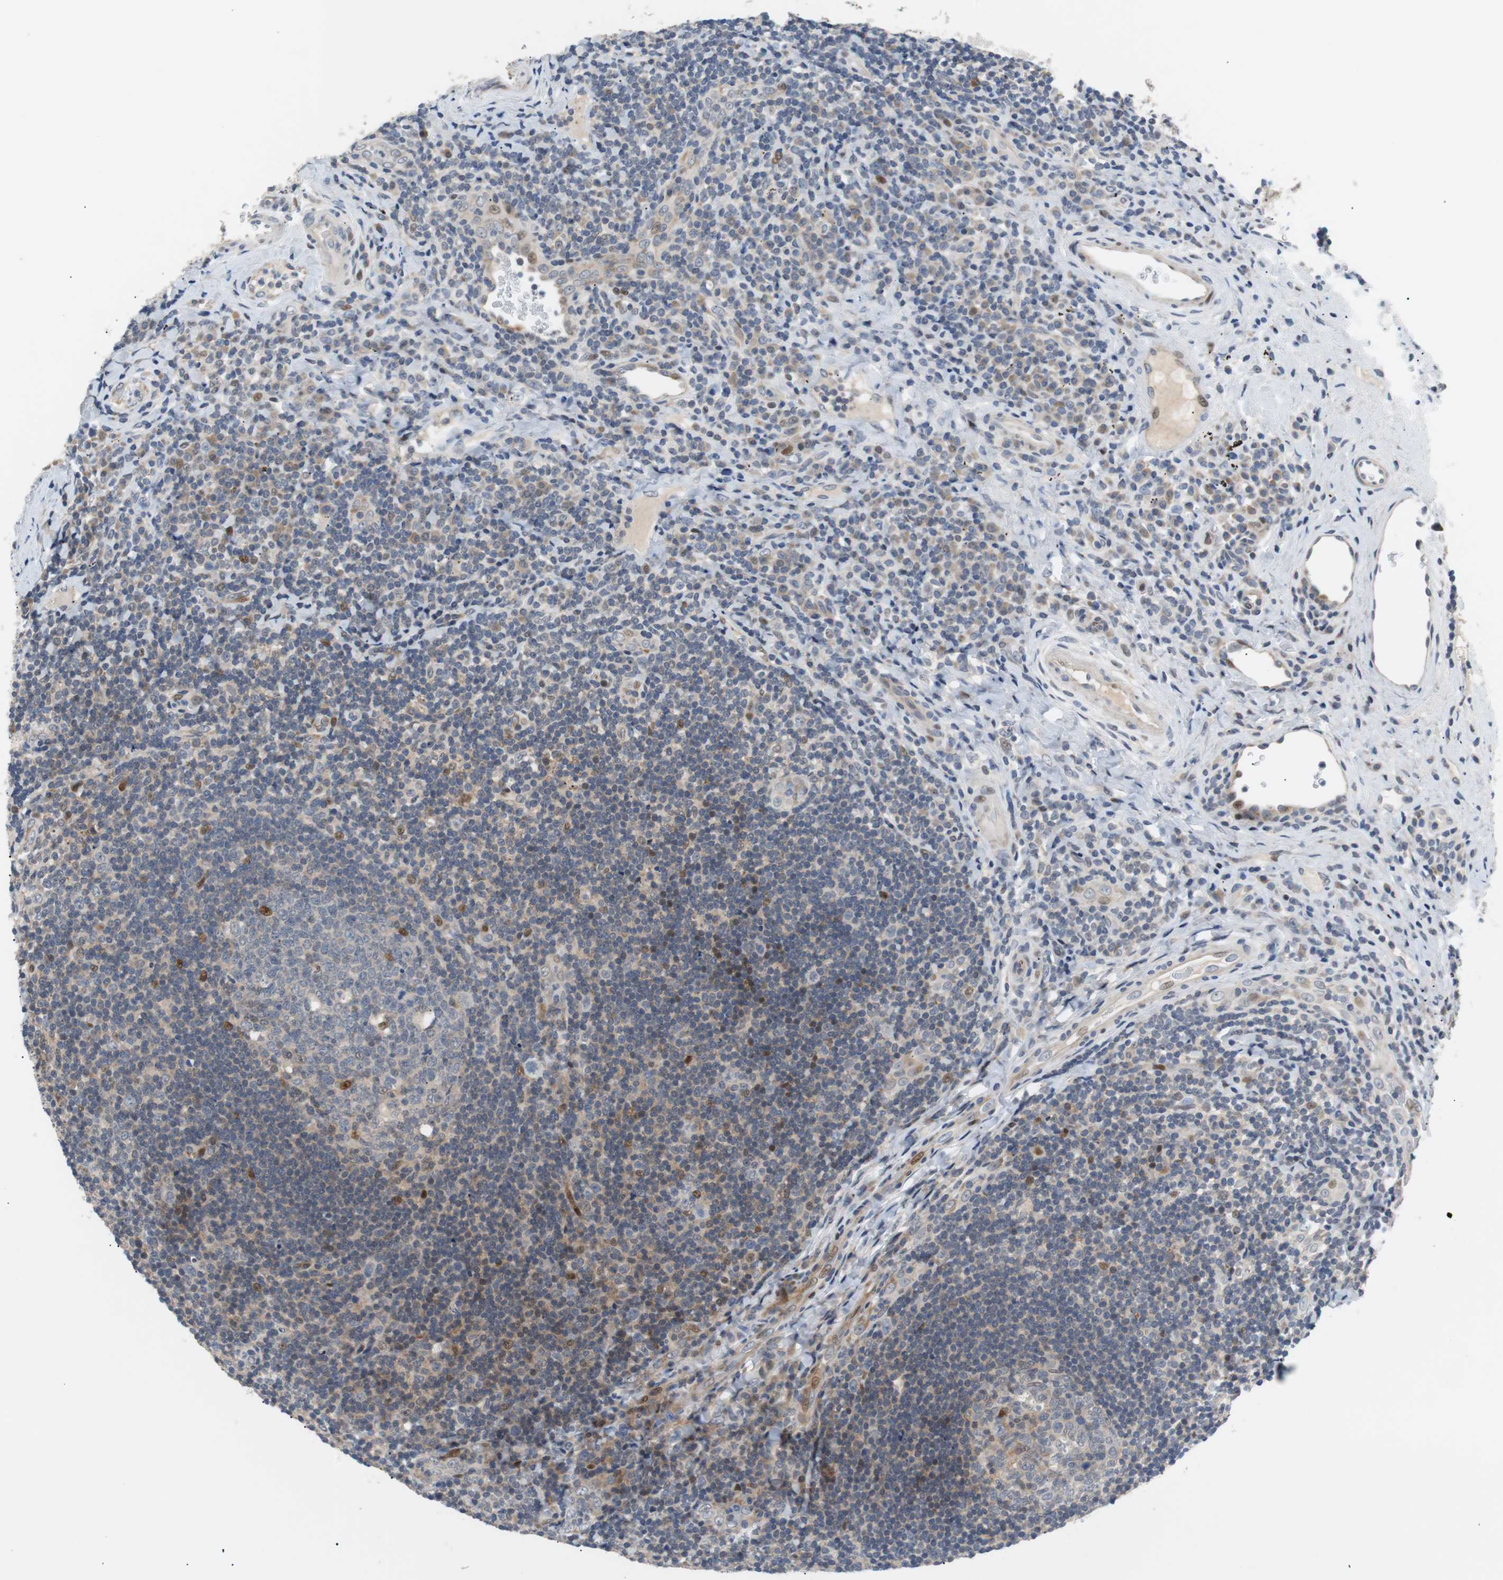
{"staining": {"intensity": "weak", "quantity": "25%-75%", "location": "cytoplasmic/membranous,nuclear"}, "tissue": "lymphoma", "cell_type": "Tumor cells", "image_type": "cancer", "snomed": [{"axis": "morphology", "description": "Malignant lymphoma, non-Hodgkin's type, High grade"}, {"axis": "topography", "description": "Tonsil"}], "caption": "Lymphoma stained with IHC demonstrates weak cytoplasmic/membranous and nuclear positivity in about 25%-75% of tumor cells. The staining was performed using DAB to visualize the protein expression in brown, while the nuclei were stained in blue with hematoxylin (Magnification: 20x).", "gene": "MAP2K4", "patient": {"sex": "female", "age": 36}}